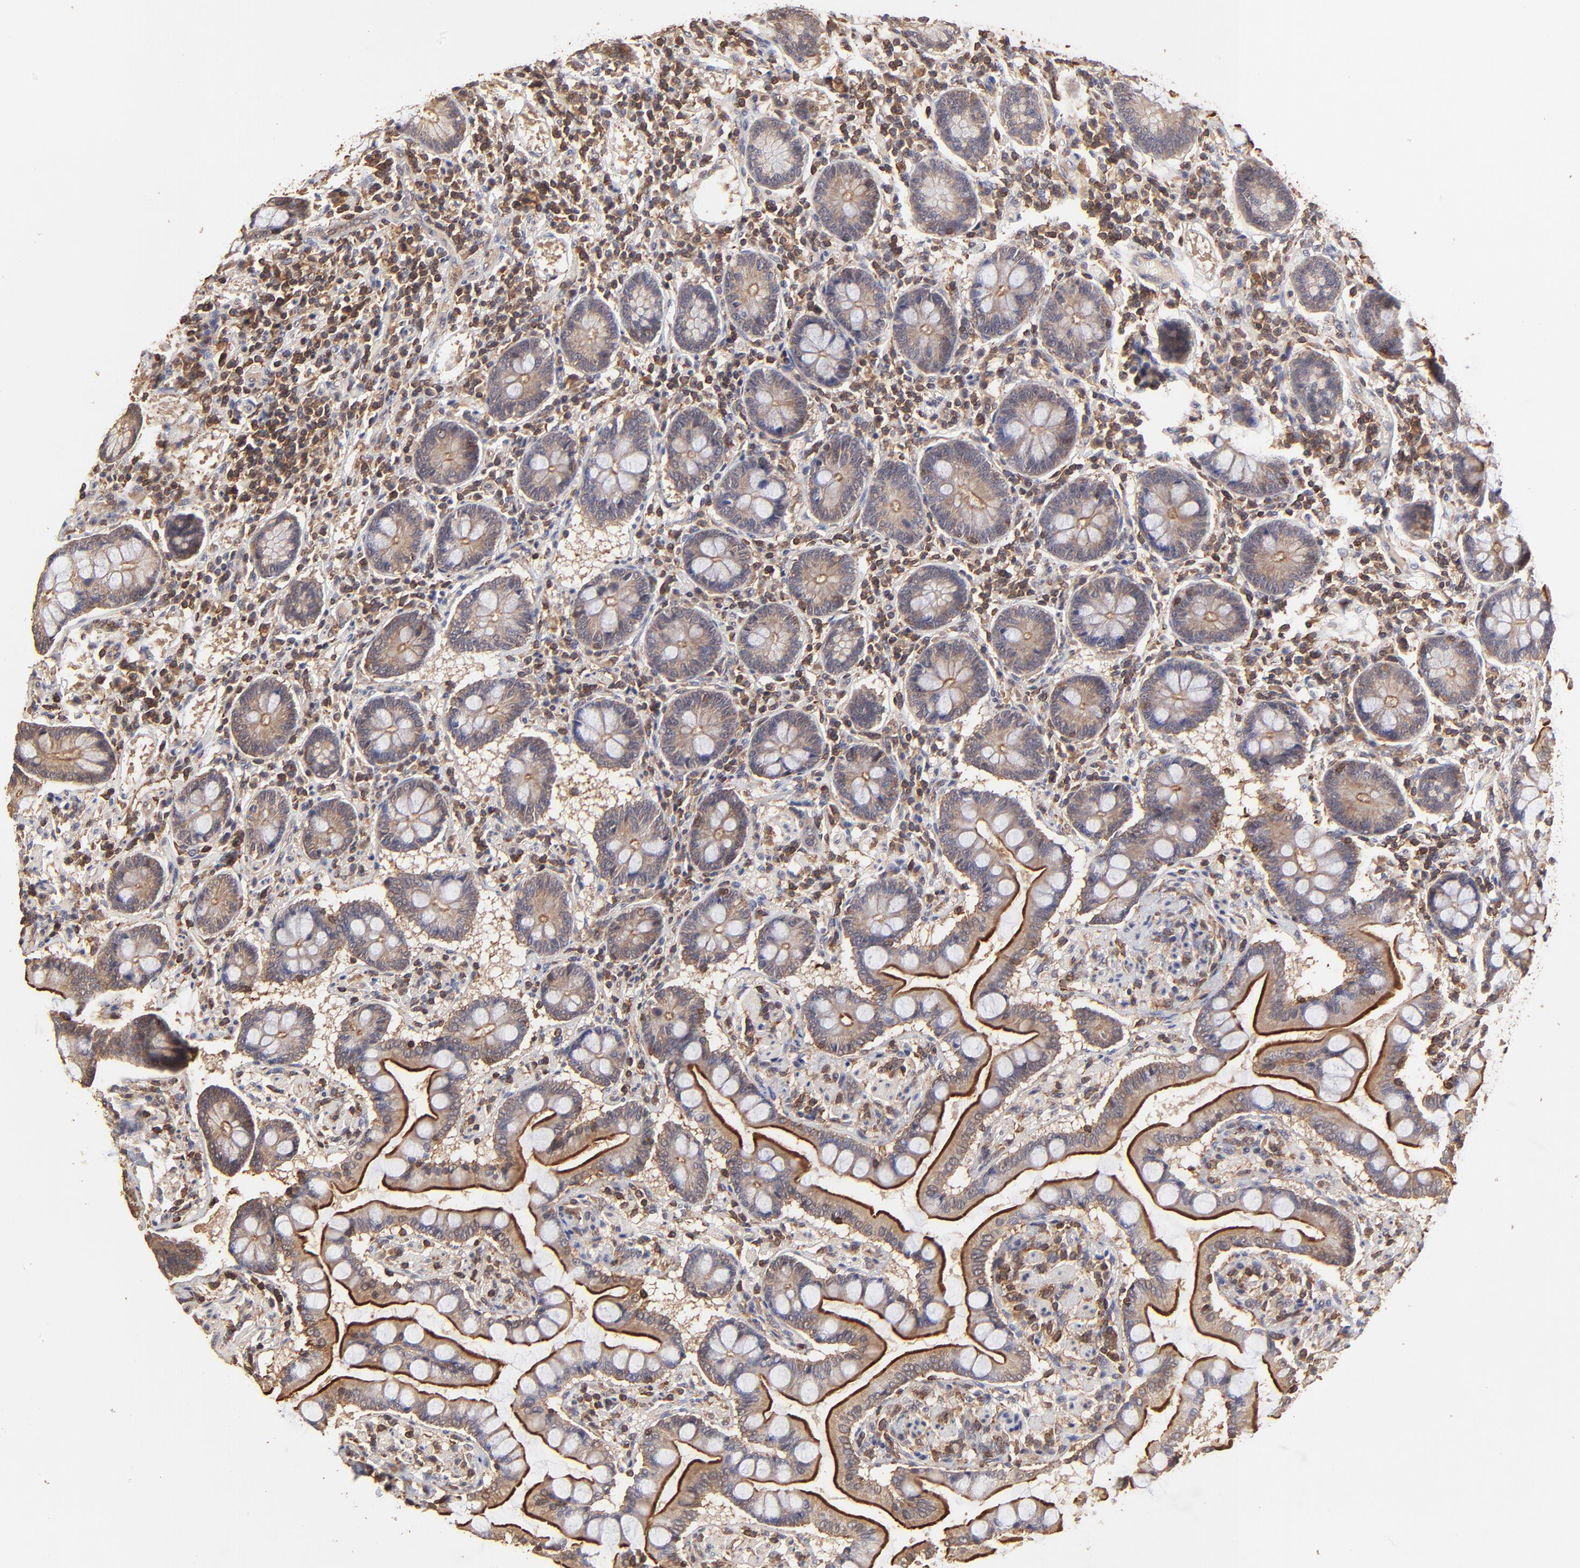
{"staining": {"intensity": "moderate", "quantity": ">75%", "location": "cytoplasmic/membranous"}, "tissue": "small intestine", "cell_type": "Glandular cells", "image_type": "normal", "snomed": [{"axis": "morphology", "description": "Normal tissue, NOS"}, {"axis": "topography", "description": "Small intestine"}], "caption": "Small intestine was stained to show a protein in brown. There is medium levels of moderate cytoplasmic/membranous staining in about >75% of glandular cells. (DAB (3,3'-diaminobenzidine) IHC, brown staining for protein, blue staining for nuclei).", "gene": "STON2", "patient": {"sex": "male", "age": 41}}